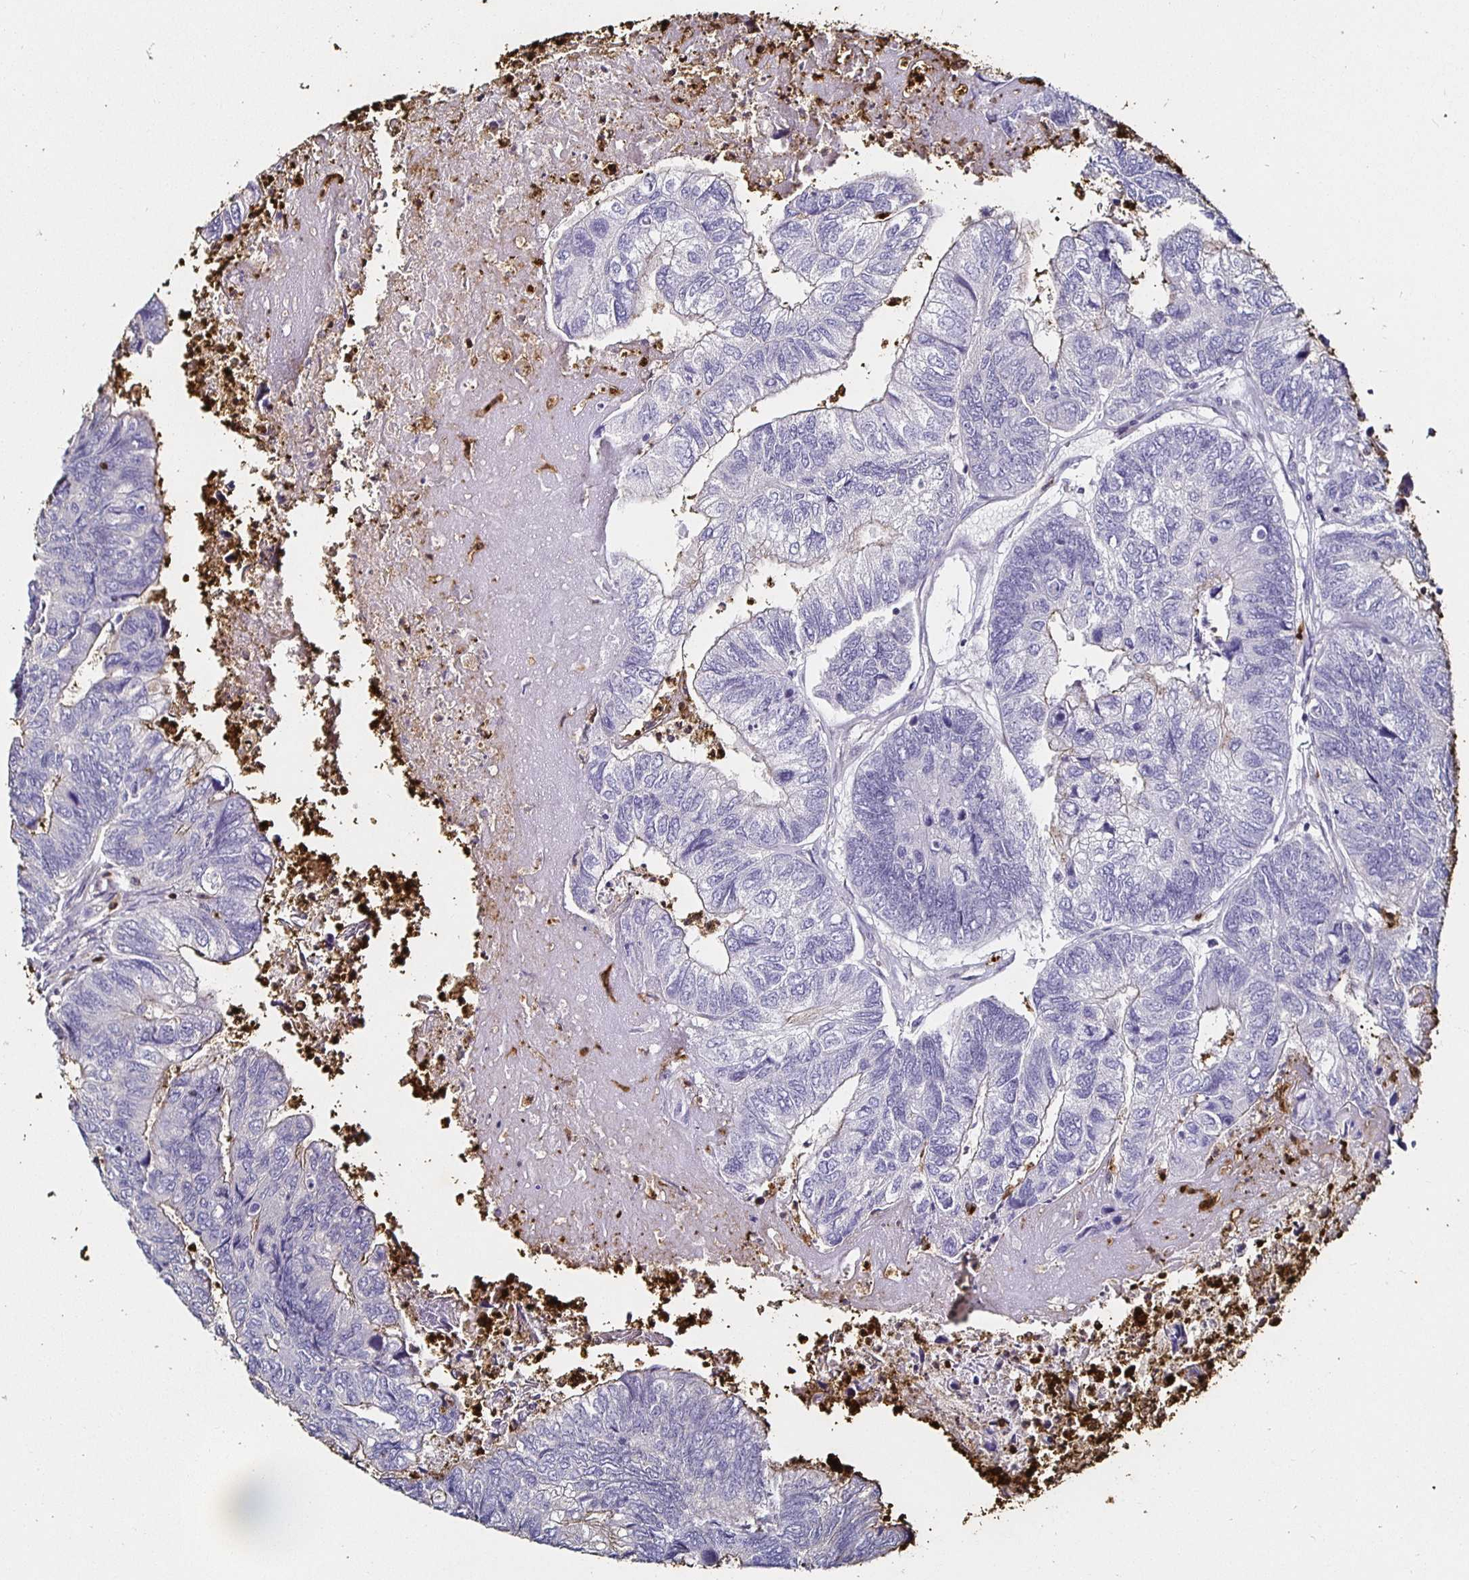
{"staining": {"intensity": "negative", "quantity": "none", "location": "none"}, "tissue": "colorectal cancer", "cell_type": "Tumor cells", "image_type": "cancer", "snomed": [{"axis": "morphology", "description": "Adenocarcinoma, NOS"}, {"axis": "topography", "description": "Colon"}], "caption": "The photomicrograph reveals no staining of tumor cells in adenocarcinoma (colorectal).", "gene": "TLR4", "patient": {"sex": "female", "age": 67}}